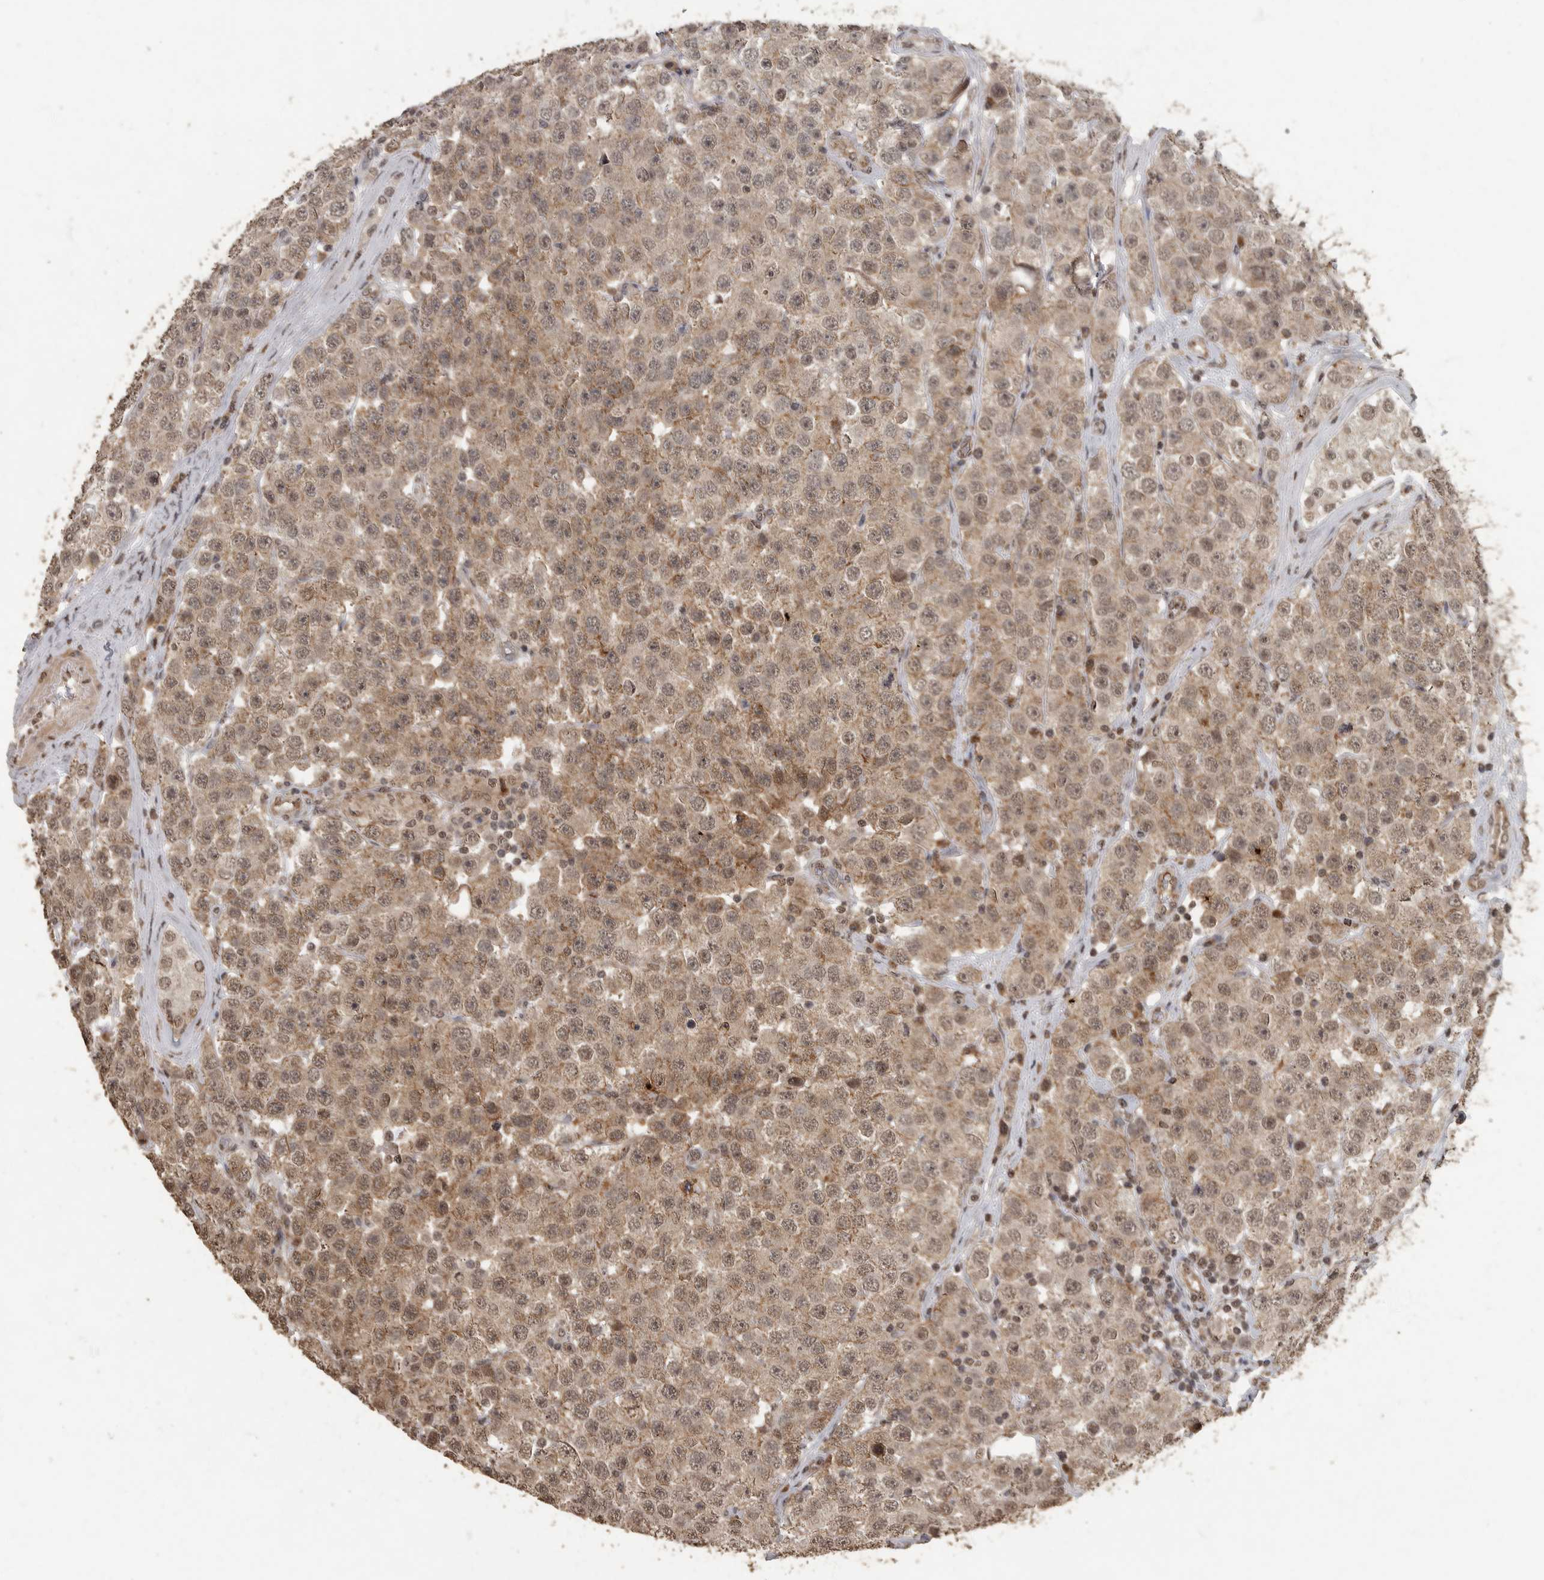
{"staining": {"intensity": "moderate", "quantity": ">75%", "location": "cytoplasmic/membranous"}, "tissue": "testis cancer", "cell_type": "Tumor cells", "image_type": "cancer", "snomed": [{"axis": "morphology", "description": "Seminoma, NOS"}, {"axis": "morphology", "description": "Carcinoma, Embryonal, NOS"}, {"axis": "topography", "description": "Testis"}], "caption": "This micrograph displays immunohistochemistry staining of testis cancer (seminoma), with medium moderate cytoplasmic/membranous staining in approximately >75% of tumor cells.", "gene": "MAFG", "patient": {"sex": "male", "age": 28}}